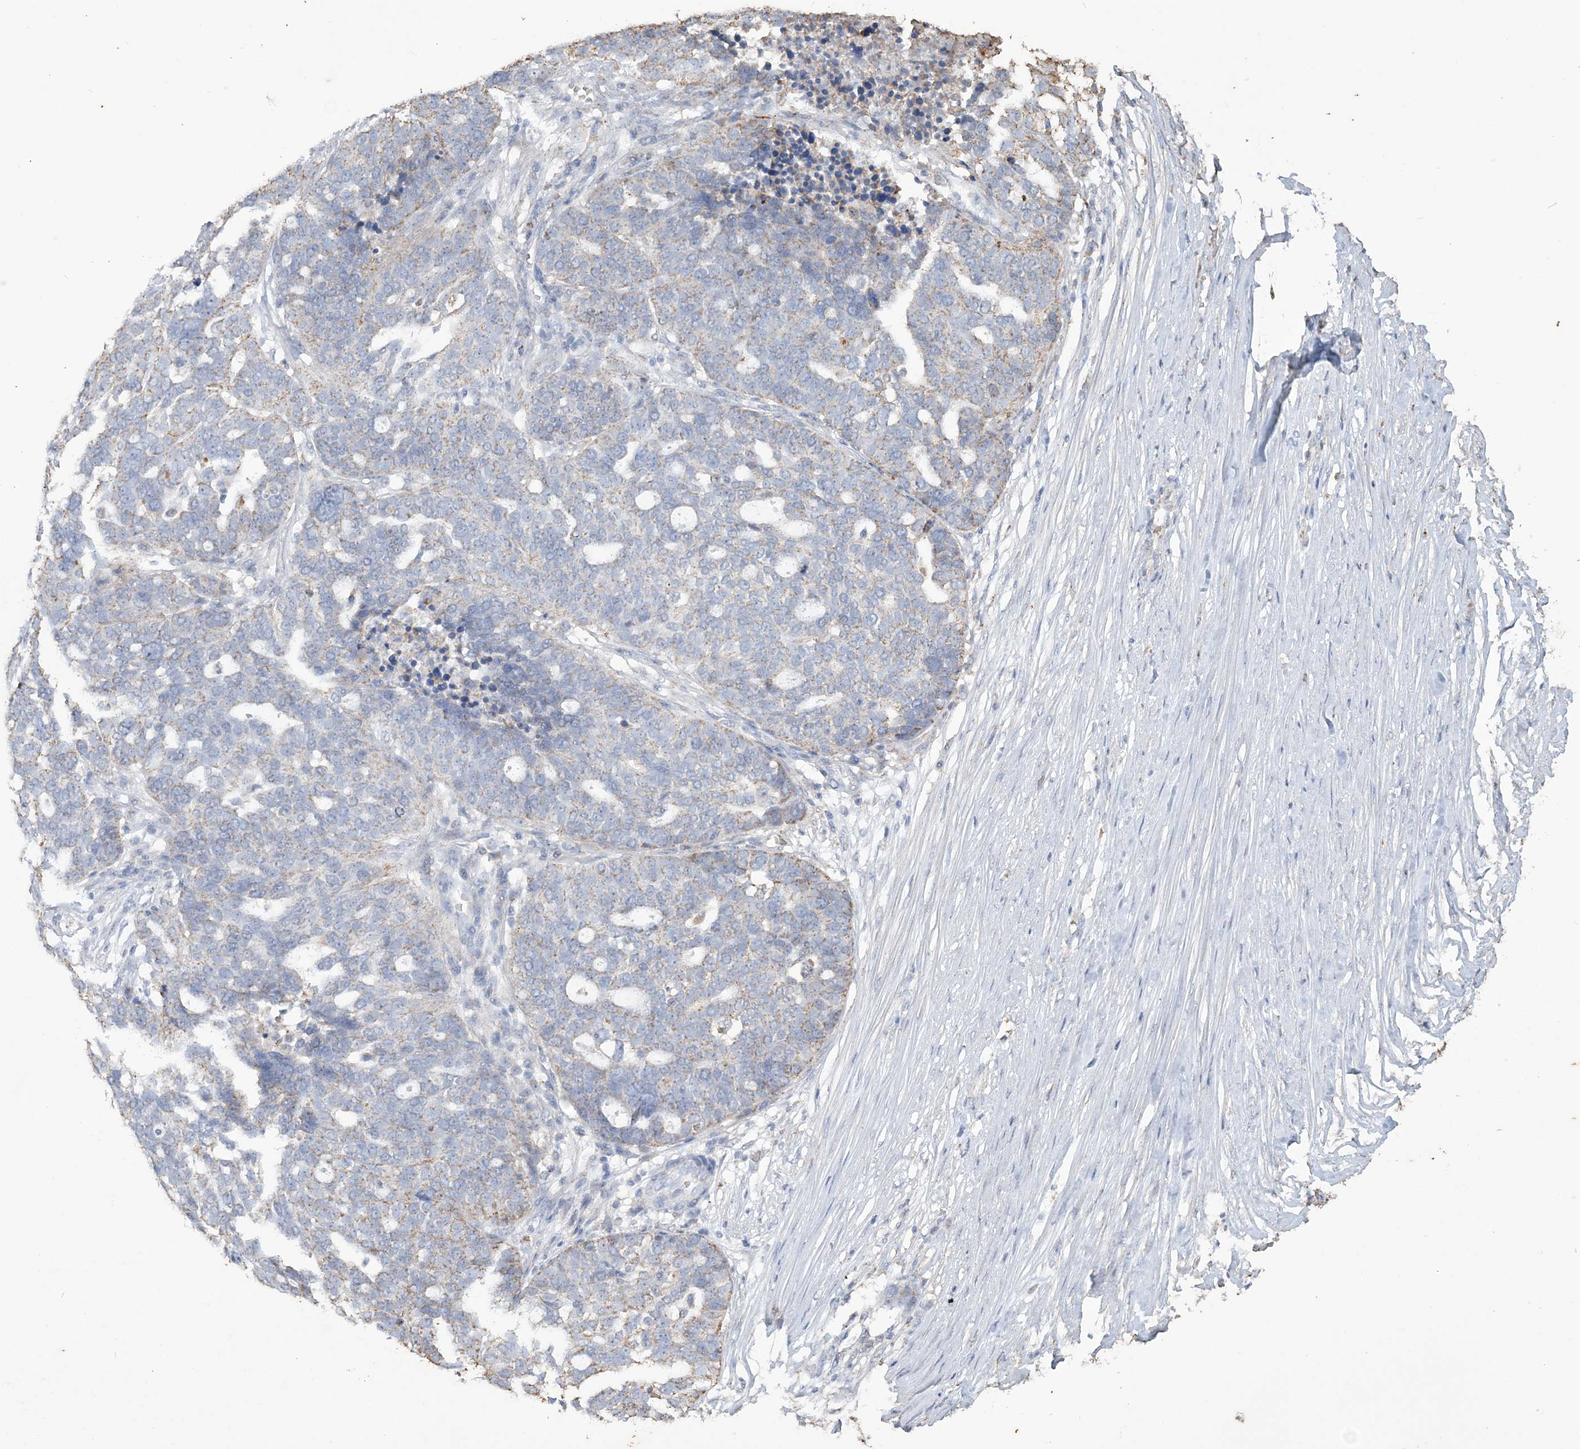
{"staining": {"intensity": "weak", "quantity": "25%-75%", "location": "cytoplasmic/membranous"}, "tissue": "ovarian cancer", "cell_type": "Tumor cells", "image_type": "cancer", "snomed": [{"axis": "morphology", "description": "Cystadenocarcinoma, serous, NOS"}, {"axis": "topography", "description": "Ovary"}], "caption": "This is a photomicrograph of immunohistochemistry (IHC) staining of ovarian cancer (serous cystadenocarcinoma), which shows weak staining in the cytoplasmic/membranous of tumor cells.", "gene": "SFMBT2", "patient": {"sex": "female", "age": 59}}